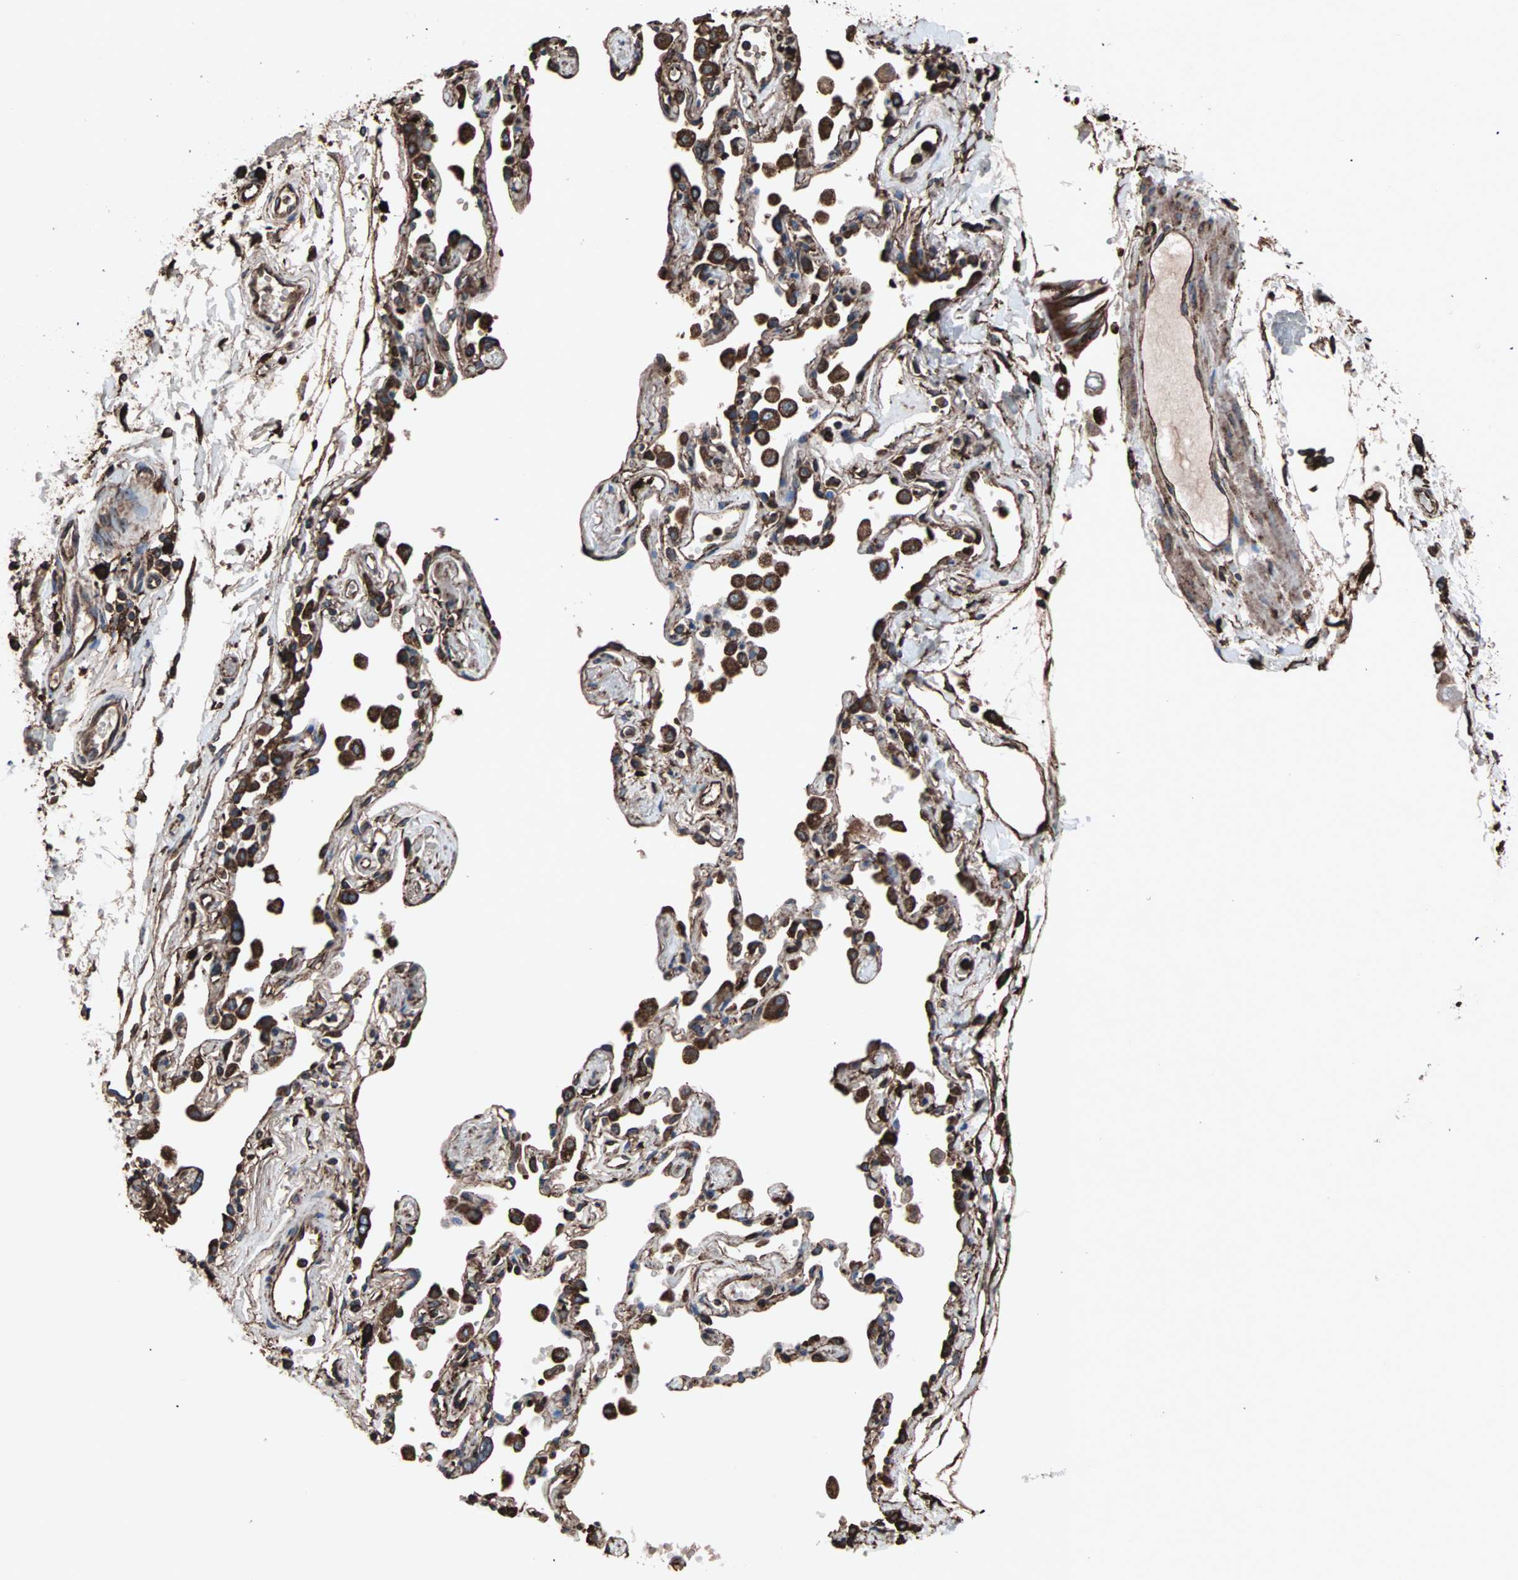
{"staining": {"intensity": "strong", "quantity": ">75%", "location": "cytoplasmic/membranous"}, "tissue": "adipose tissue", "cell_type": "Adipocytes", "image_type": "normal", "snomed": [{"axis": "morphology", "description": "Normal tissue, NOS"}, {"axis": "morphology", "description": "Adenocarcinoma, NOS"}, {"axis": "topography", "description": "Cartilage tissue"}, {"axis": "topography", "description": "Bronchus"}, {"axis": "topography", "description": "Lung"}], "caption": "IHC image of benign adipose tissue: human adipose tissue stained using immunohistochemistry exhibits high levels of strong protein expression localized specifically in the cytoplasmic/membranous of adipocytes, appearing as a cytoplasmic/membranous brown color.", "gene": "HSP90B1", "patient": {"sex": "female", "age": 67}}